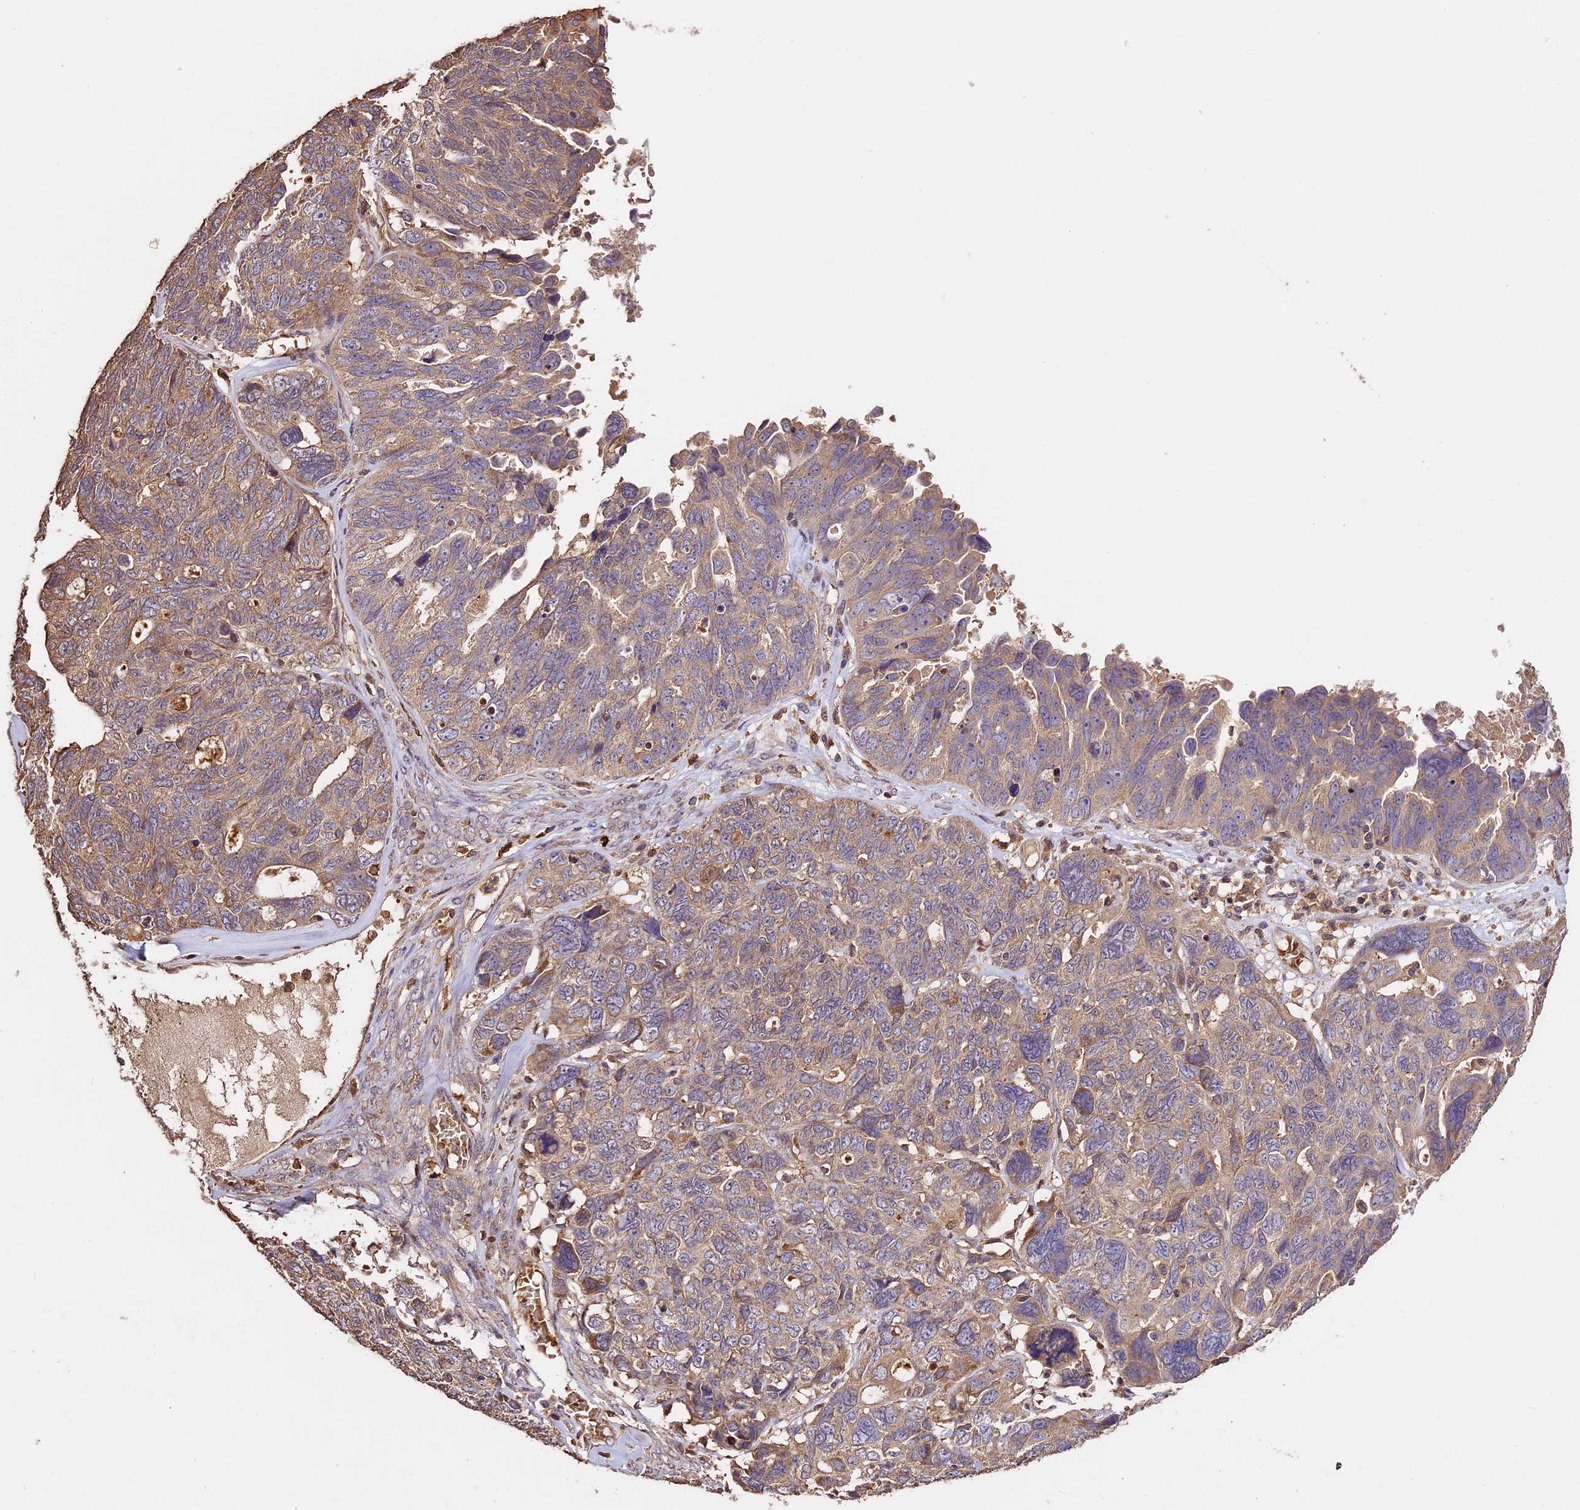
{"staining": {"intensity": "moderate", "quantity": ">75%", "location": "cytoplasmic/membranous"}, "tissue": "ovarian cancer", "cell_type": "Tumor cells", "image_type": "cancer", "snomed": [{"axis": "morphology", "description": "Cystadenocarcinoma, serous, NOS"}, {"axis": "topography", "description": "Ovary"}], "caption": "Protein staining of ovarian serous cystadenocarcinoma tissue exhibits moderate cytoplasmic/membranous staining in approximately >75% of tumor cells. The protein of interest is shown in brown color, while the nuclei are stained blue.", "gene": "CRLF1", "patient": {"sex": "female", "age": 79}}